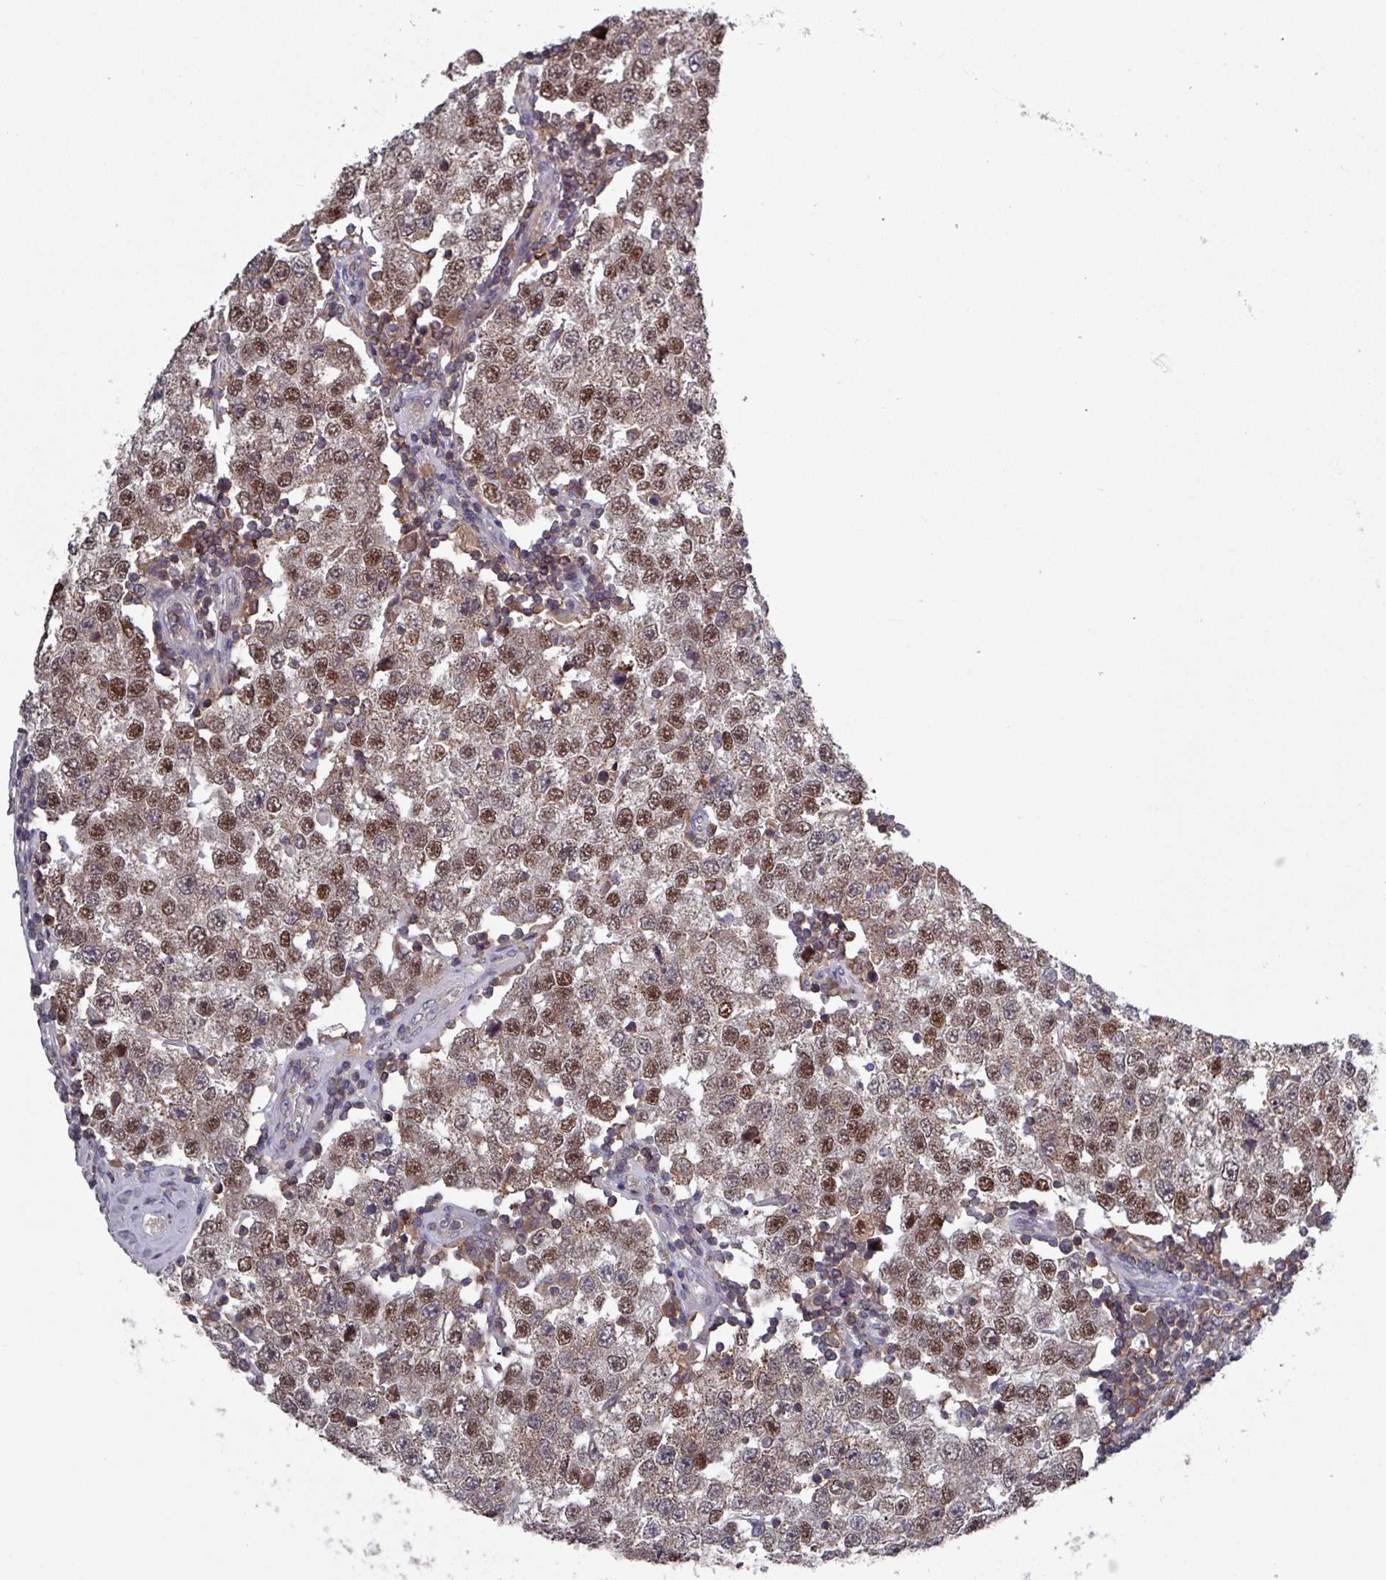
{"staining": {"intensity": "strong", "quantity": ">75%", "location": "nuclear"}, "tissue": "testis cancer", "cell_type": "Tumor cells", "image_type": "cancer", "snomed": [{"axis": "morphology", "description": "Seminoma, NOS"}, {"axis": "topography", "description": "Testis"}], "caption": "Human testis seminoma stained with a brown dye exhibits strong nuclear positive expression in about >75% of tumor cells.", "gene": "PRRX1", "patient": {"sex": "male", "age": 34}}